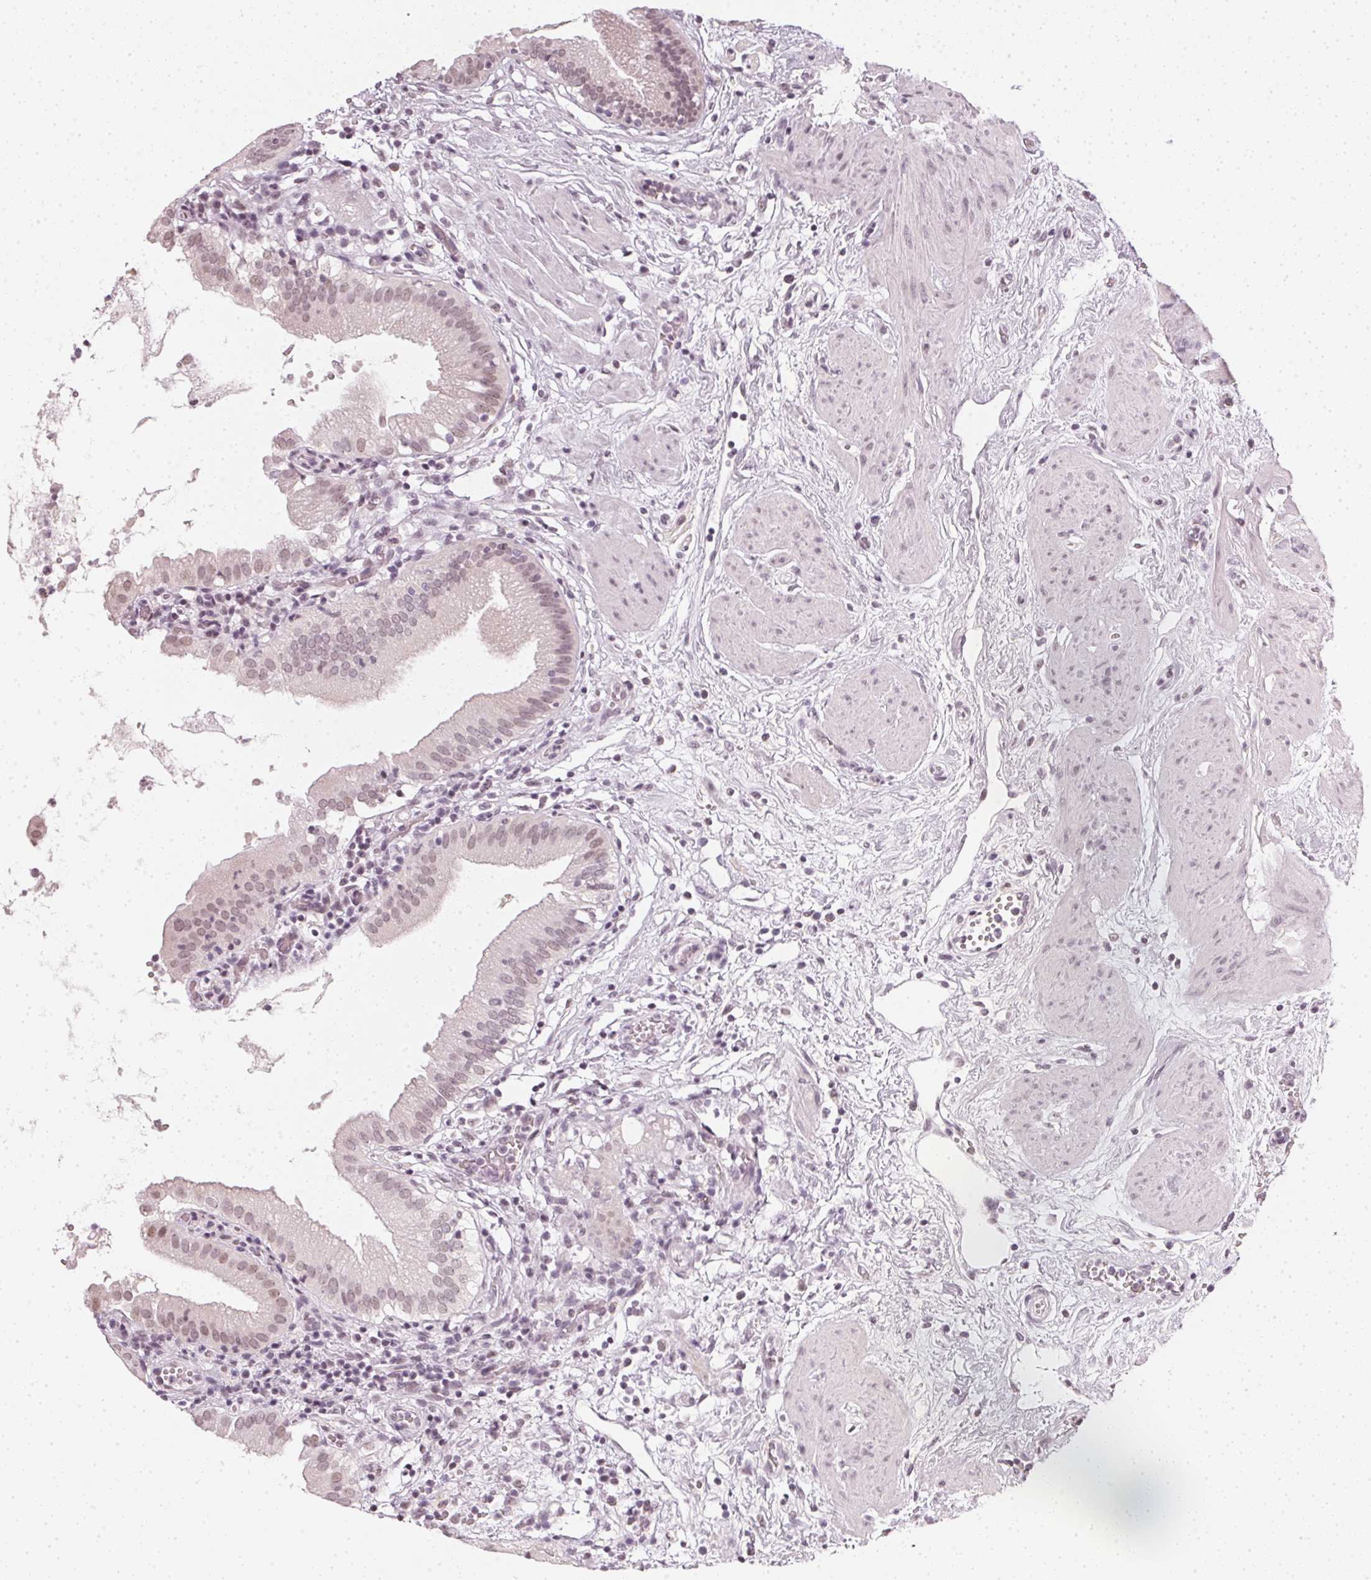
{"staining": {"intensity": "moderate", "quantity": ">75%", "location": "nuclear"}, "tissue": "gallbladder", "cell_type": "Glandular cells", "image_type": "normal", "snomed": [{"axis": "morphology", "description": "Normal tissue, NOS"}, {"axis": "topography", "description": "Gallbladder"}], "caption": "Moderate nuclear staining is seen in about >75% of glandular cells in unremarkable gallbladder. (Stains: DAB (3,3'-diaminobenzidine) in brown, nuclei in blue, Microscopy: brightfield microscopy at high magnification).", "gene": "DNAJC6", "patient": {"sex": "female", "age": 65}}